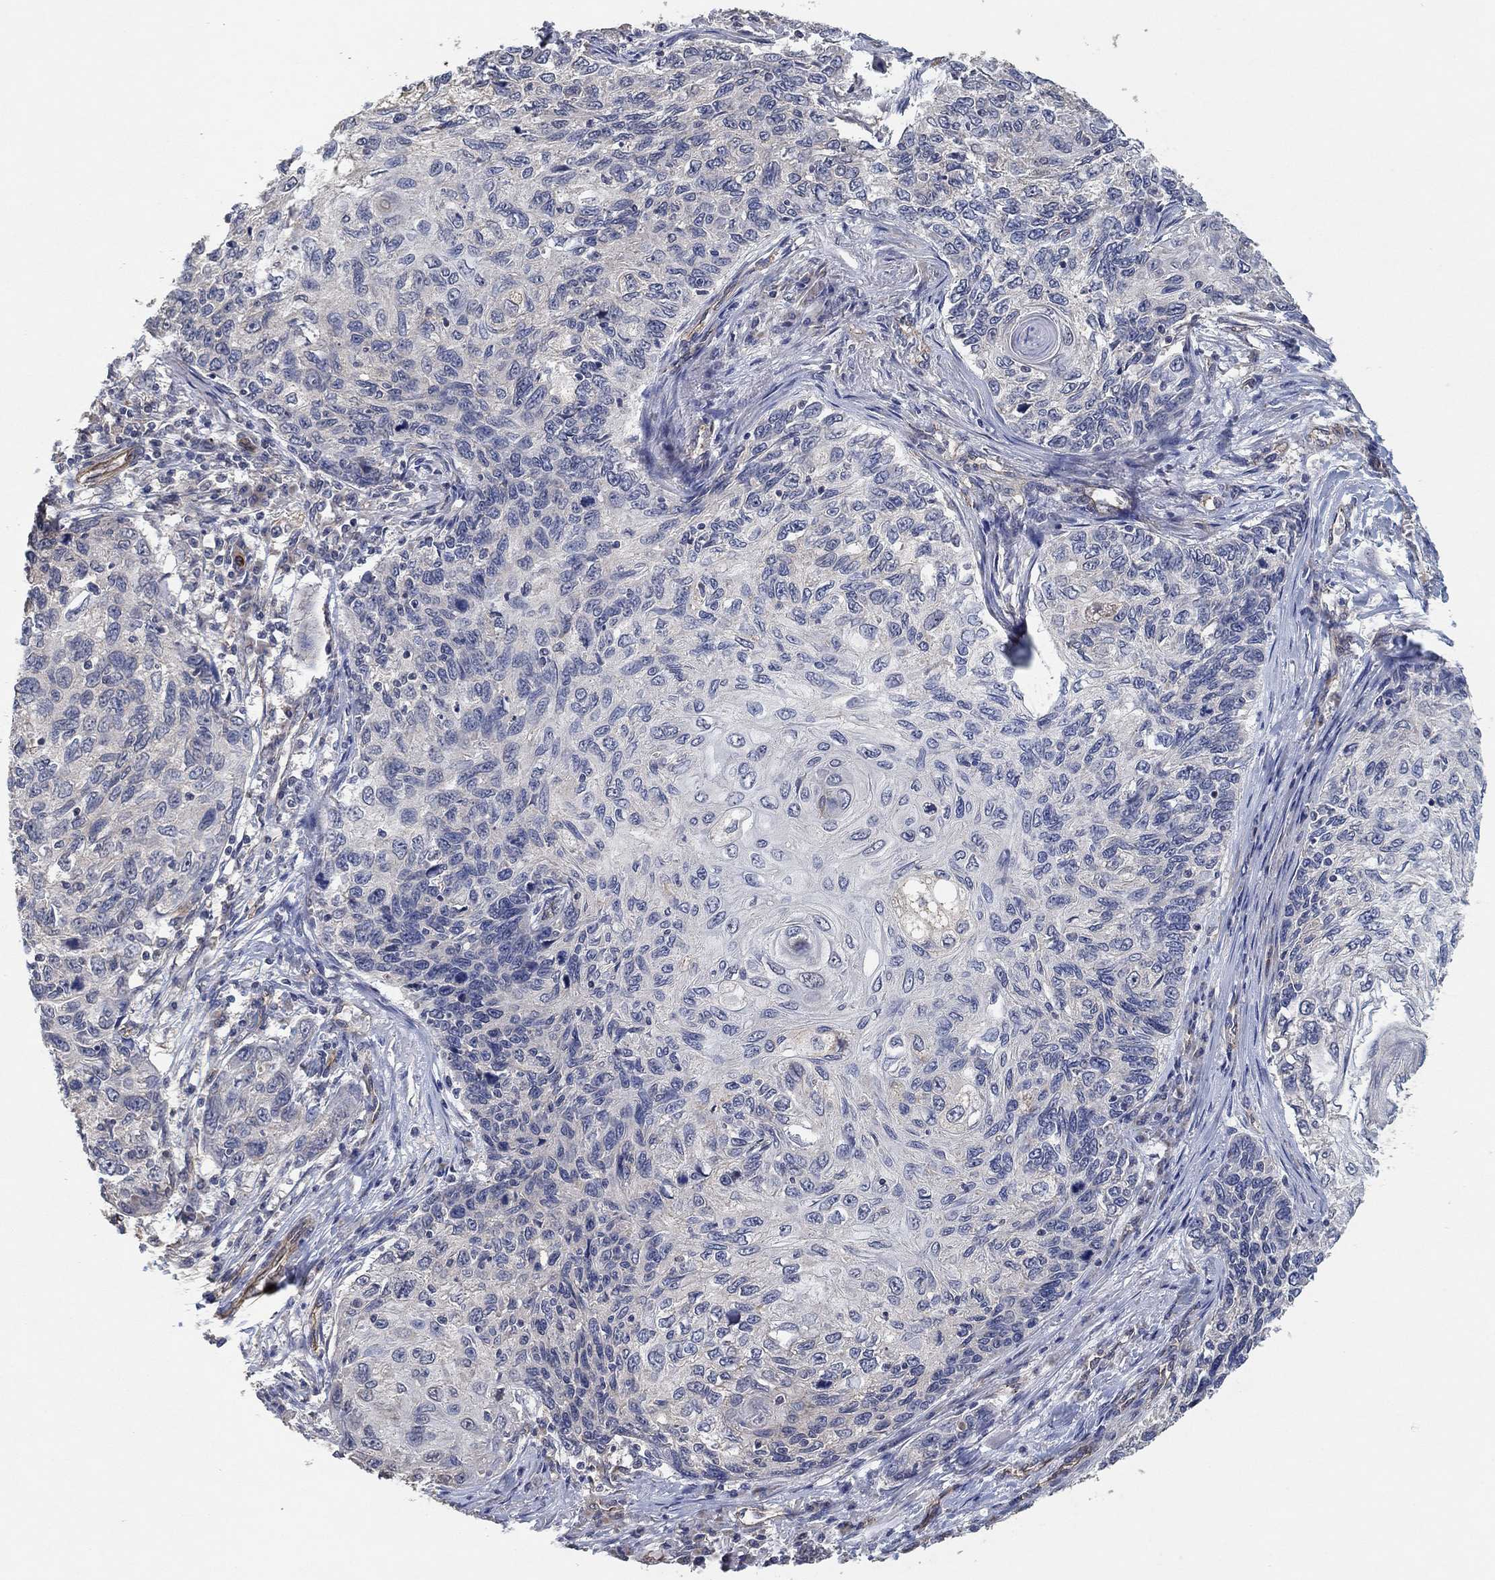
{"staining": {"intensity": "negative", "quantity": "none", "location": "none"}, "tissue": "skin cancer", "cell_type": "Tumor cells", "image_type": "cancer", "snomed": [{"axis": "morphology", "description": "Squamous cell carcinoma, NOS"}, {"axis": "topography", "description": "Skin"}], "caption": "This is an immunohistochemistry (IHC) micrograph of squamous cell carcinoma (skin). There is no positivity in tumor cells.", "gene": "MCUR1", "patient": {"sex": "male", "age": 92}}